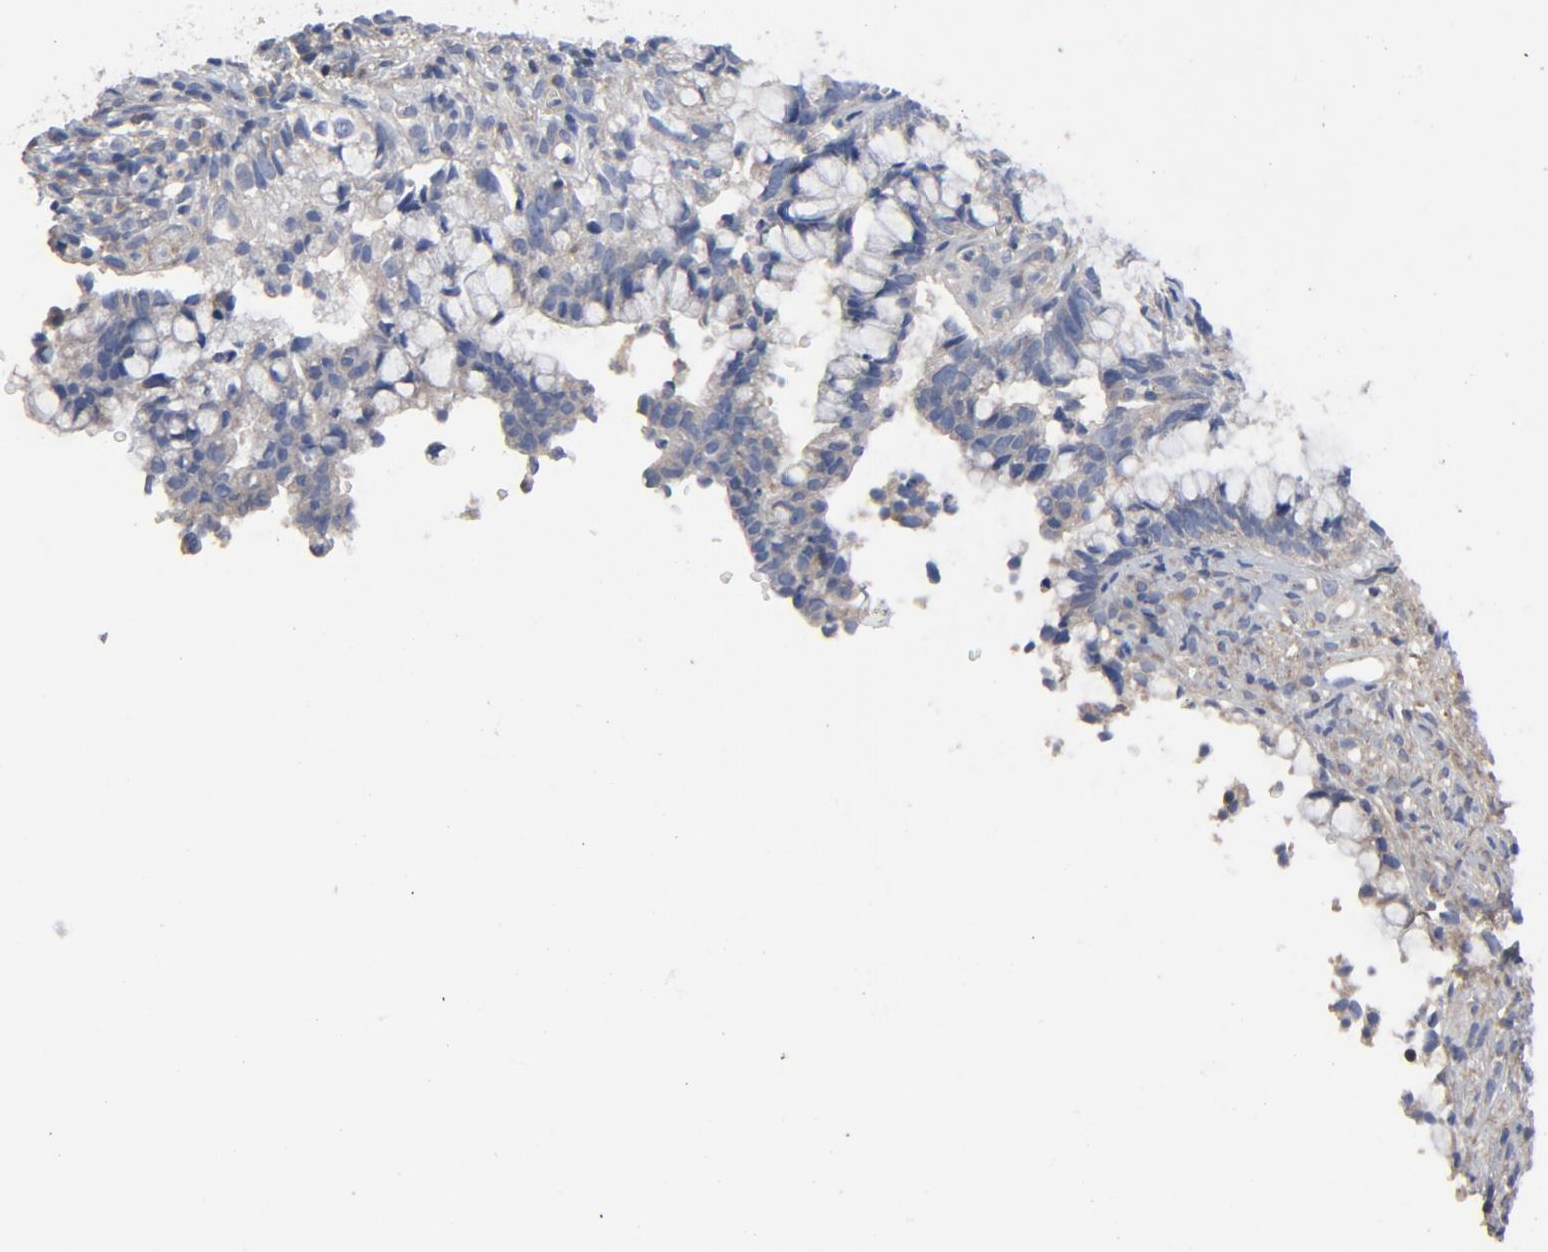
{"staining": {"intensity": "weak", "quantity": "25%-75%", "location": "cytoplasmic/membranous"}, "tissue": "cervical cancer", "cell_type": "Tumor cells", "image_type": "cancer", "snomed": [{"axis": "morphology", "description": "Adenocarcinoma, NOS"}, {"axis": "topography", "description": "Cervix"}], "caption": "Immunohistochemistry of human adenocarcinoma (cervical) demonstrates low levels of weak cytoplasmic/membranous staining in approximately 25%-75% of tumor cells.", "gene": "DYNLT3", "patient": {"sex": "female", "age": 44}}